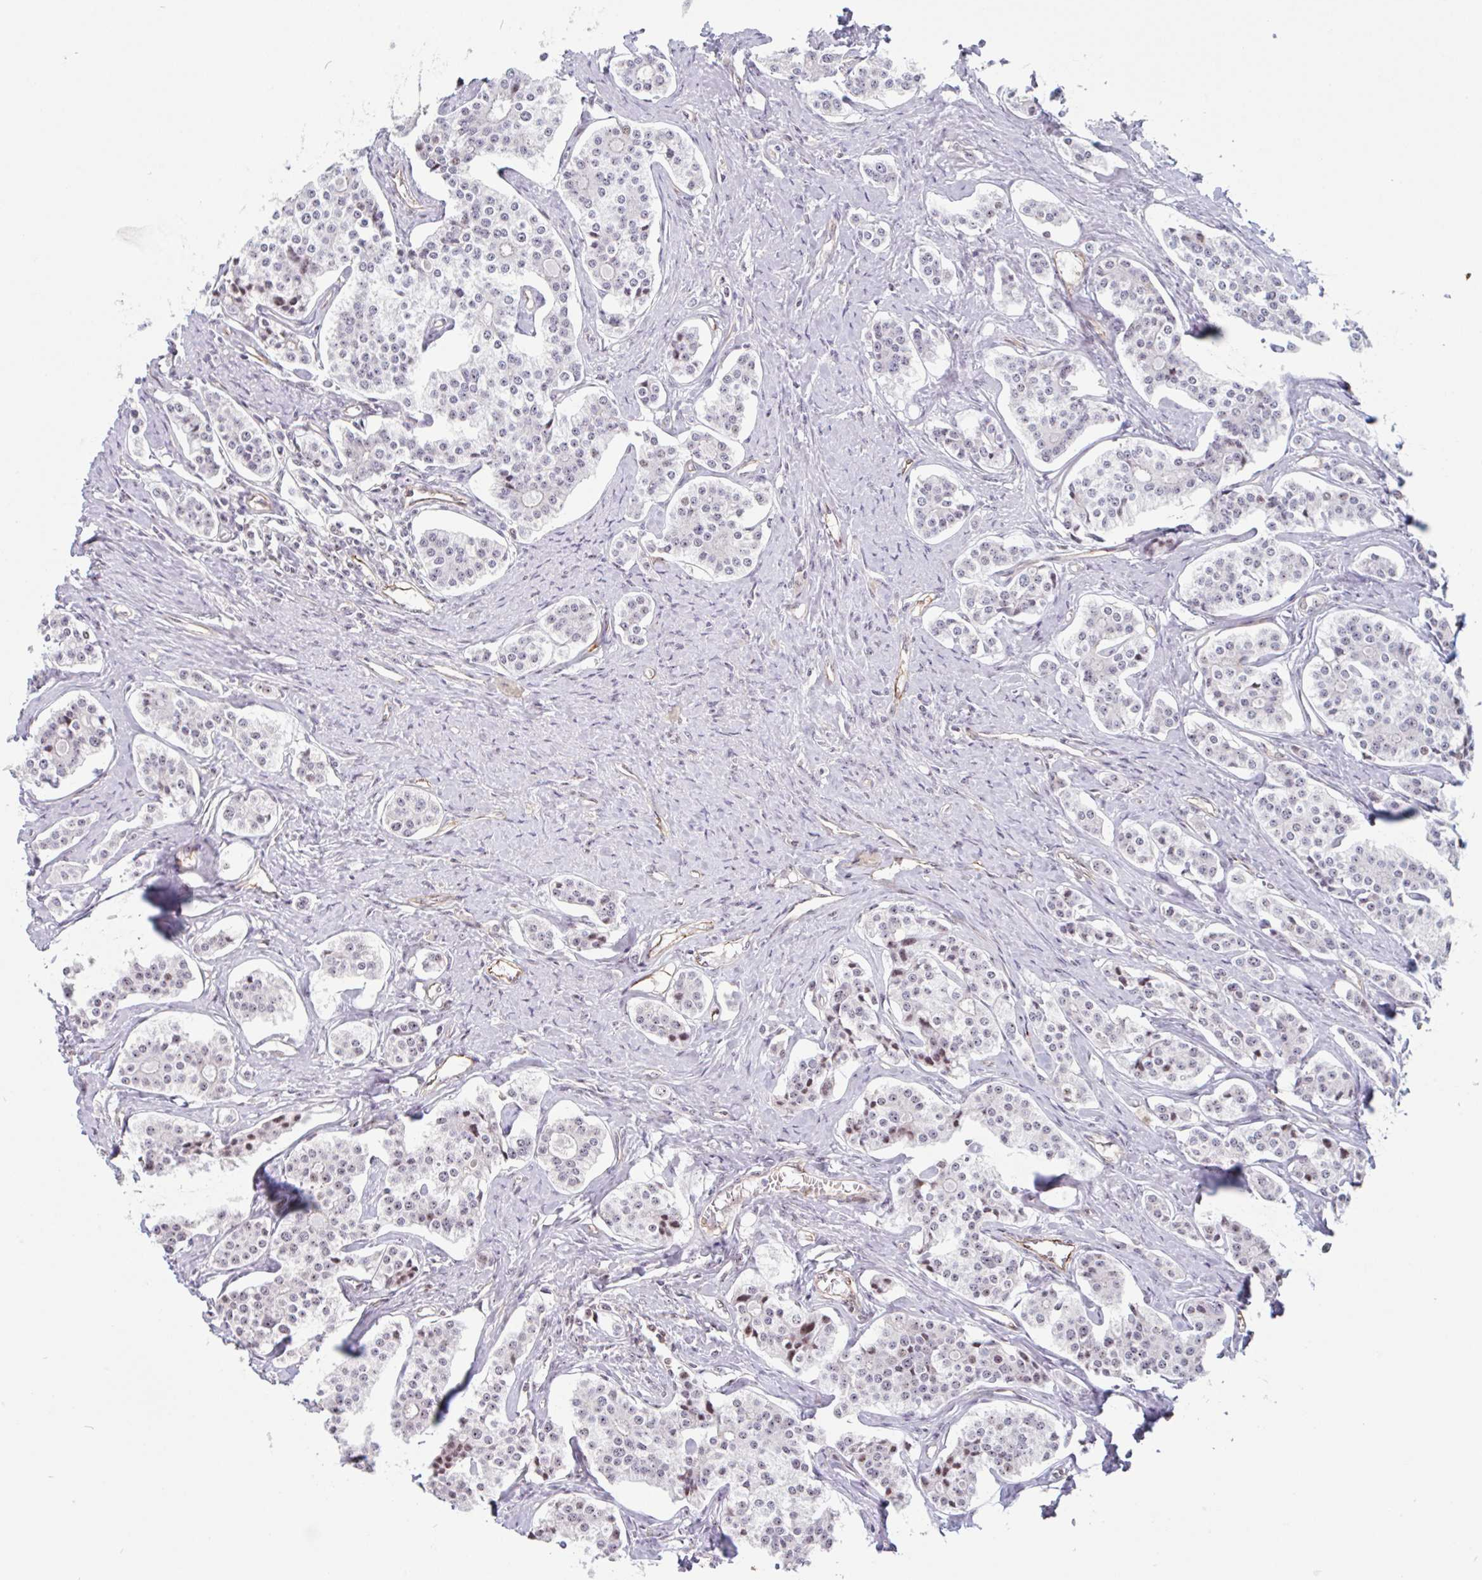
{"staining": {"intensity": "weak", "quantity": "<25%", "location": "nuclear"}, "tissue": "carcinoid", "cell_type": "Tumor cells", "image_type": "cancer", "snomed": [{"axis": "morphology", "description": "Carcinoid, malignant, NOS"}, {"axis": "topography", "description": "Small intestine"}], "caption": "High power microscopy photomicrograph of an immunohistochemistry histopathology image of malignant carcinoid, revealing no significant positivity in tumor cells. Nuclei are stained in blue.", "gene": "ZNF689", "patient": {"sex": "male", "age": 63}}